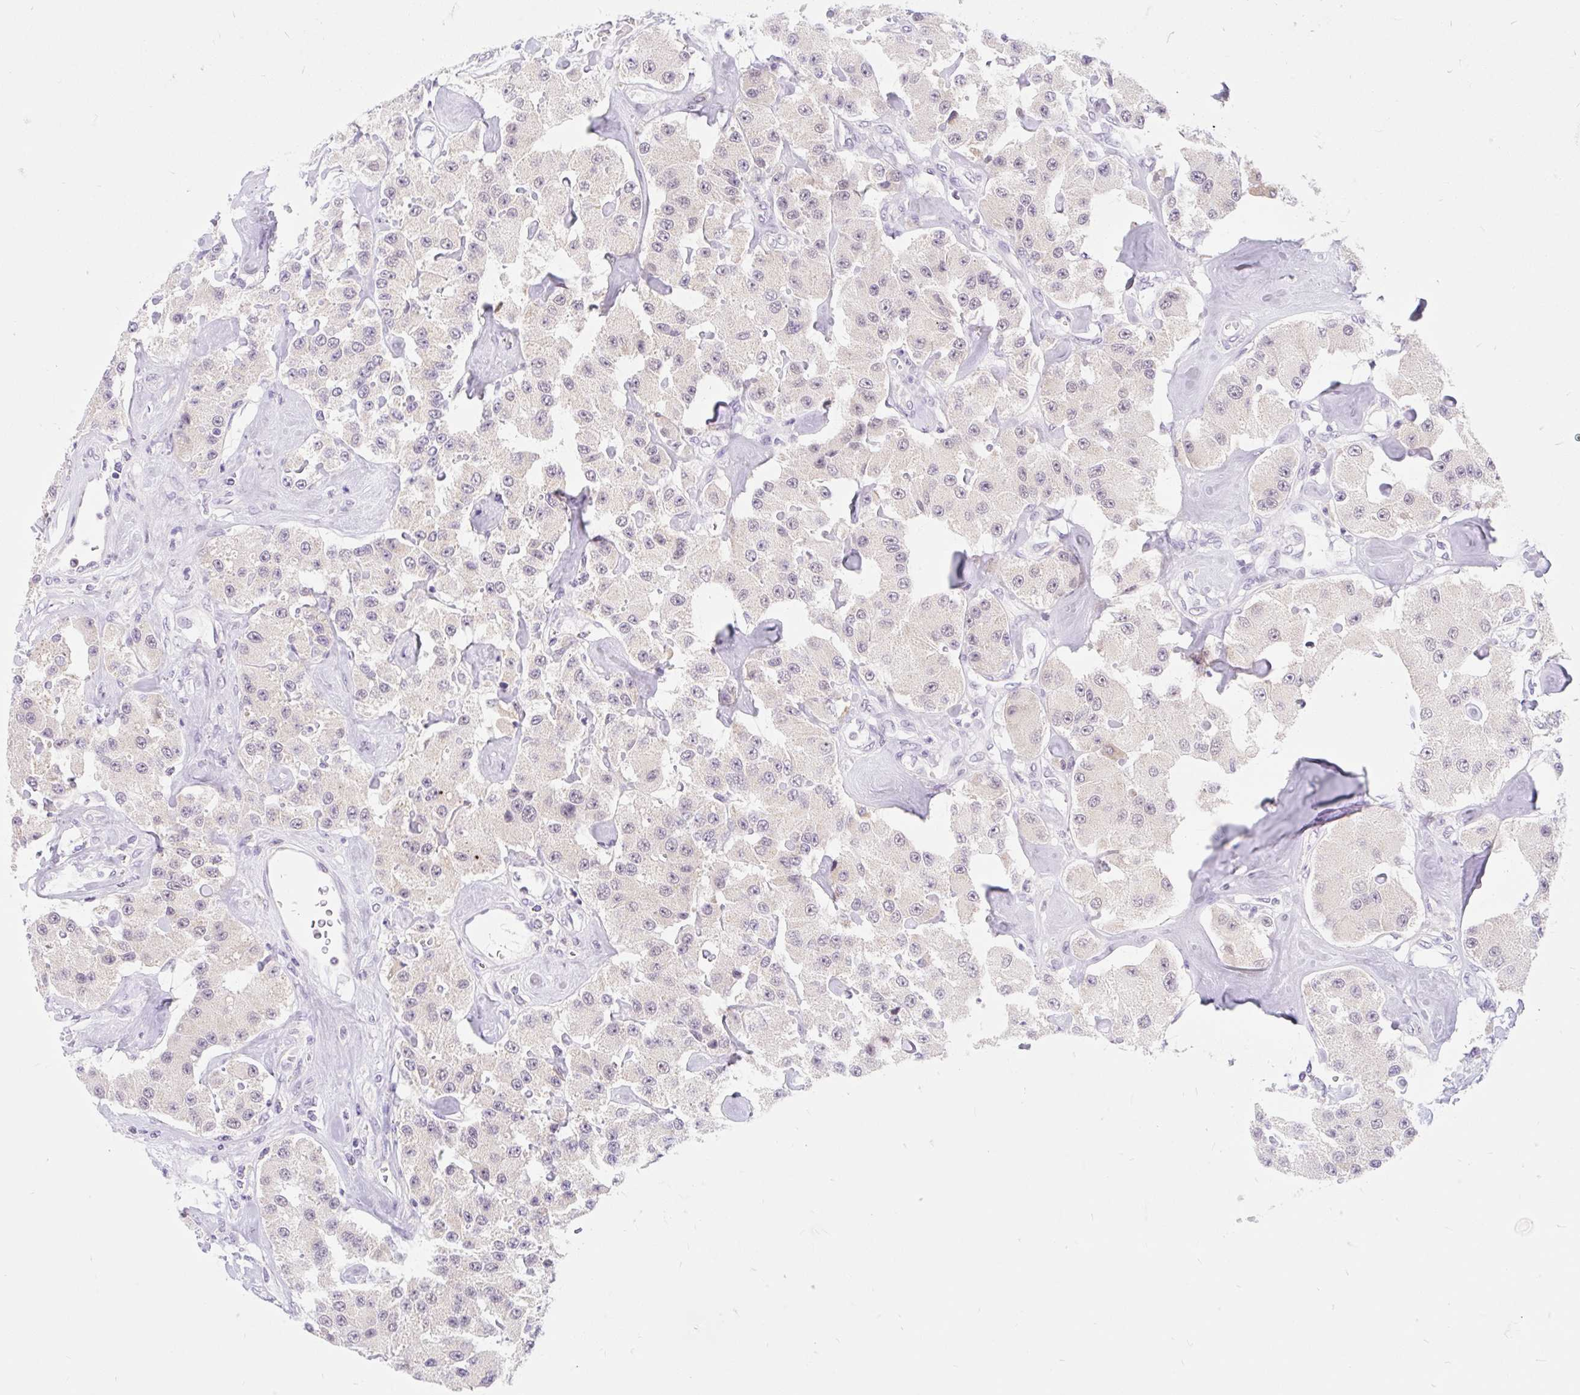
{"staining": {"intensity": "negative", "quantity": "none", "location": "none"}, "tissue": "carcinoid", "cell_type": "Tumor cells", "image_type": "cancer", "snomed": [{"axis": "morphology", "description": "Carcinoid, malignant, NOS"}, {"axis": "topography", "description": "Pancreas"}], "caption": "An image of carcinoid (malignant) stained for a protein shows no brown staining in tumor cells.", "gene": "ITPK1", "patient": {"sex": "male", "age": 41}}